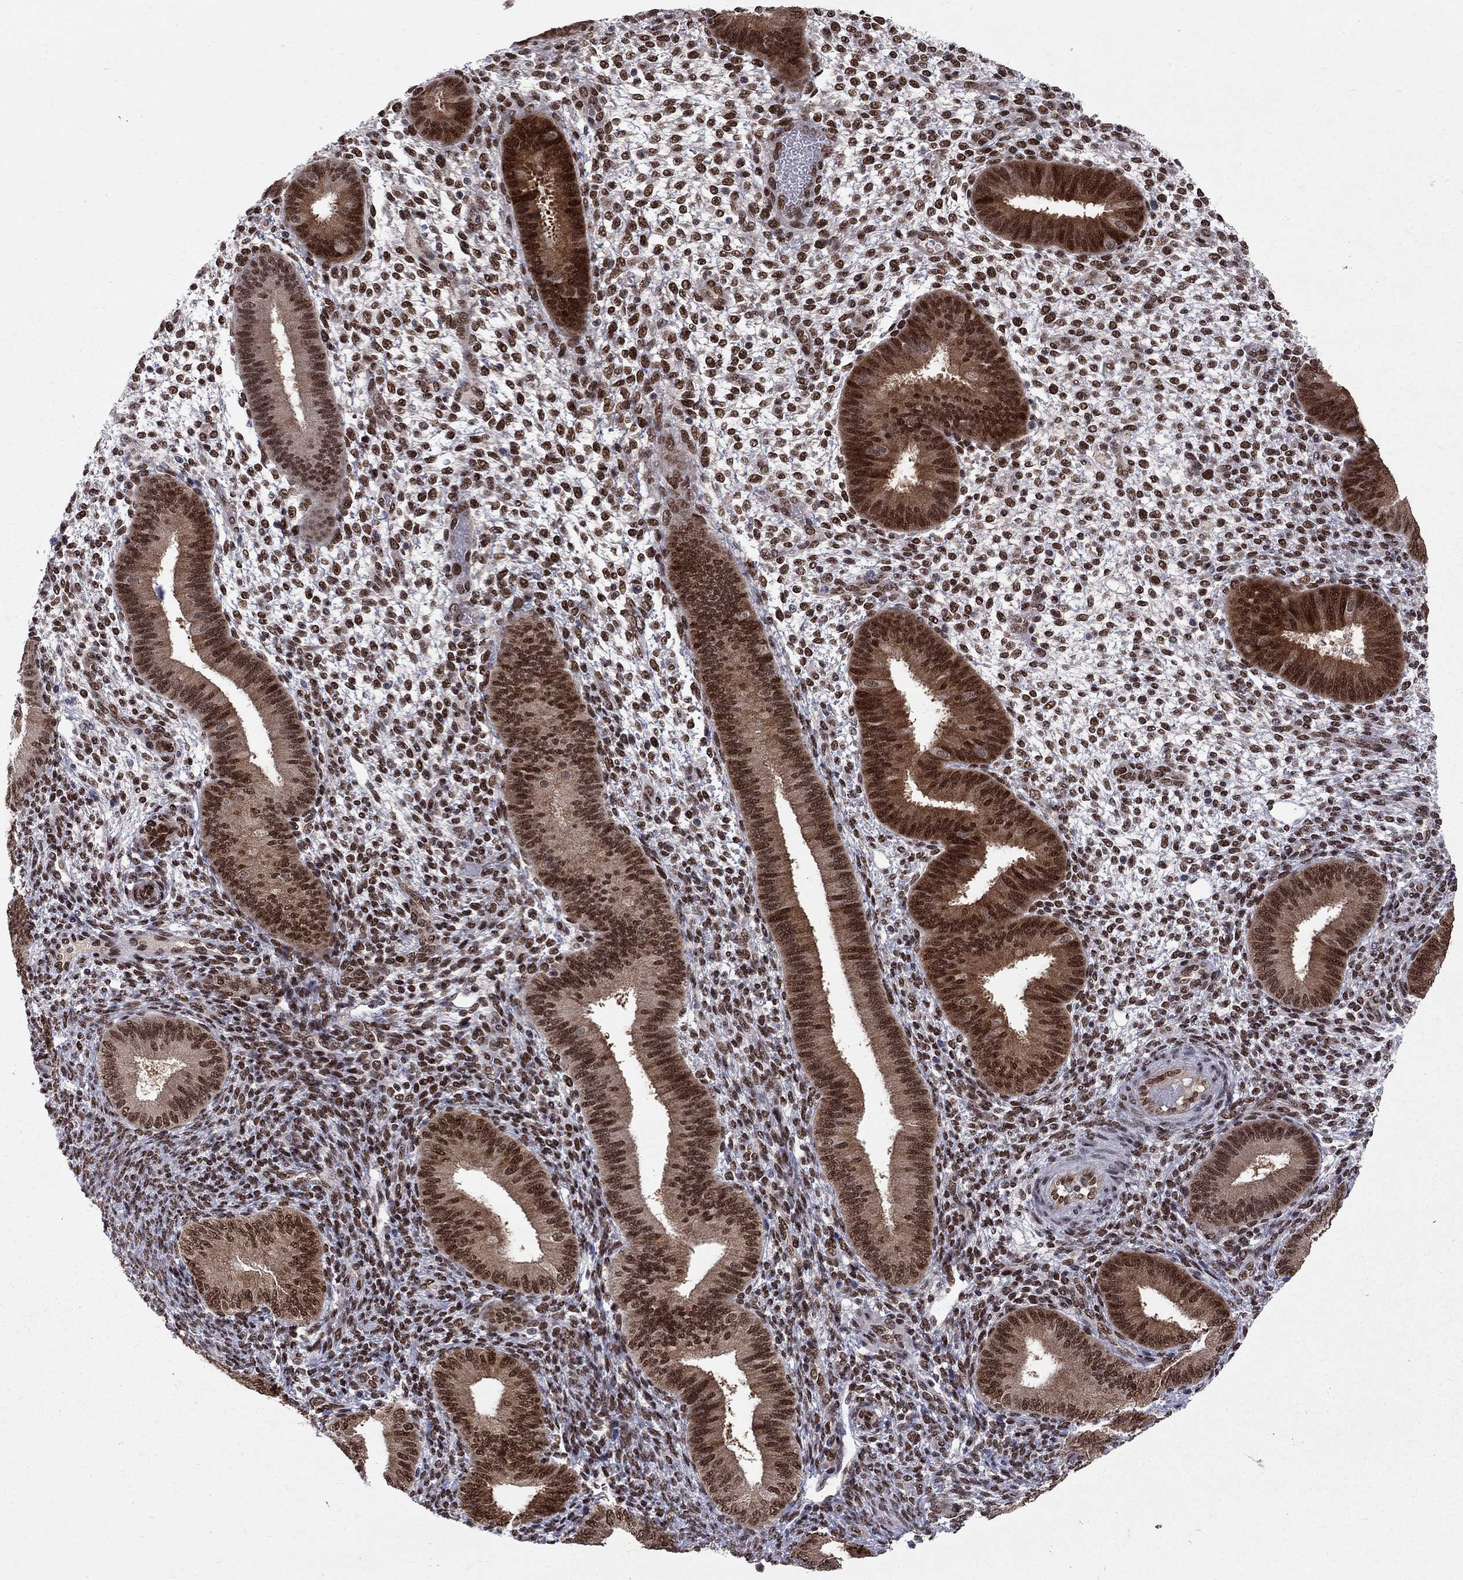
{"staining": {"intensity": "strong", "quantity": "25%-75%", "location": "nuclear"}, "tissue": "endometrium", "cell_type": "Cells in endometrial stroma", "image_type": "normal", "snomed": [{"axis": "morphology", "description": "Normal tissue, NOS"}, {"axis": "topography", "description": "Endometrium"}], "caption": "Immunohistochemistry (IHC) (DAB) staining of unremarkable endometrium reveals strong nuclear protein expression in approximately 25%-75% of cells in endometrial stroma.", "gene": "SAP30L", "patient": {"sex": "female", "age": 39}}